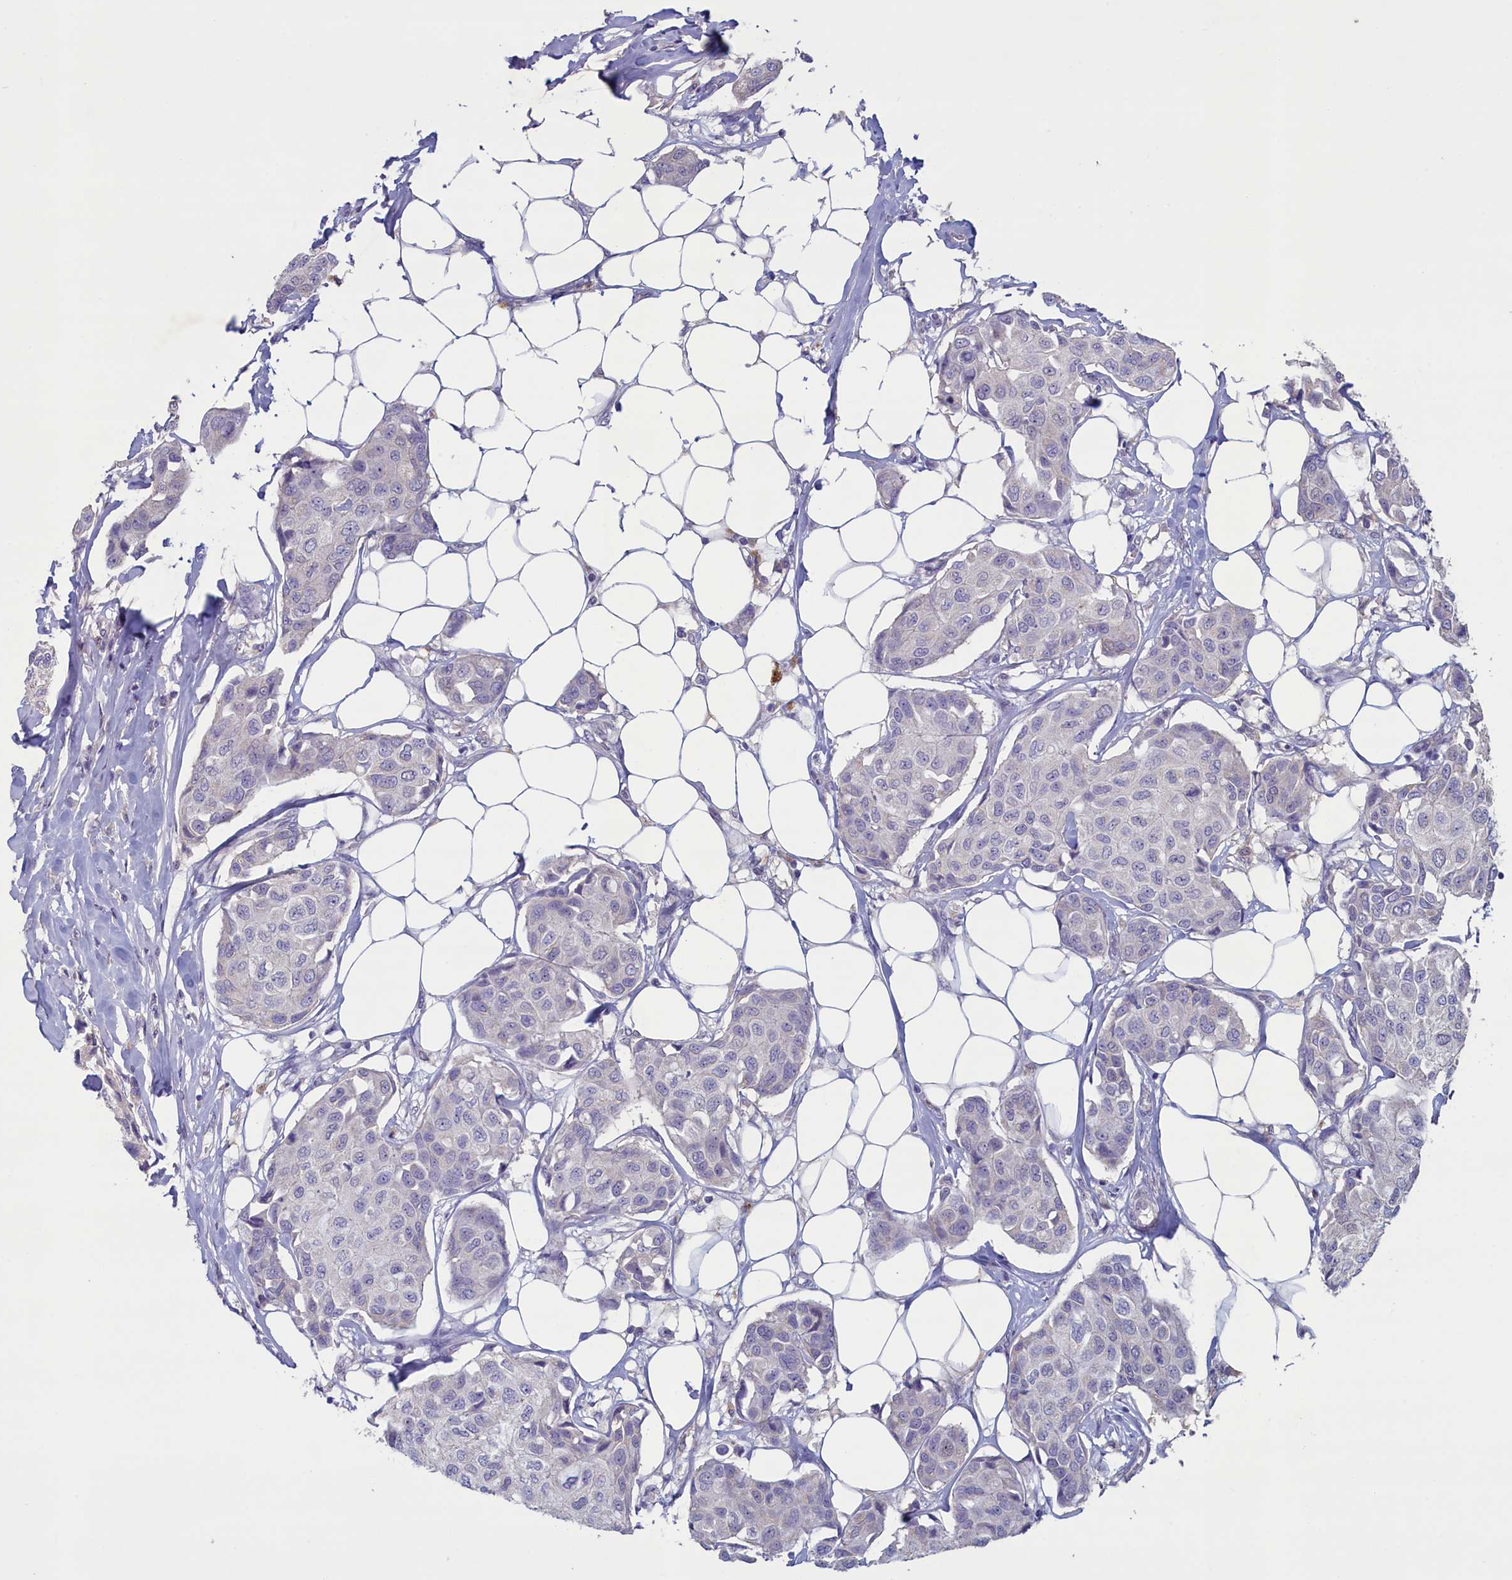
{"staining": {"intensity": "negative", "quantity": "none", "location": "none"}, "tissue": "breast cancer", "cell_type": "Tumor cells", "image_type": "cancer", "snomed": [{"axis": "morphology", "description": "Duct carcinoma"}, {"axis": "topography", "description": "Breast"}], "caption": "Immunohistochemistry (IHC) micrograph of neoplastic tissue: human breast cancer stained with DAB (3,3'-diaminobenzidine) shows no significant protein staining in tumor cells. The staining was performed using DAB (3,3'-diaminobenzidine) to visualize the protein expression in brown, while the nuclei were stained in blue with hematoxylin (Magnification: 20x).", "gene": "ATF7IP2", "patient": {"sex": "female", "age": 80}}